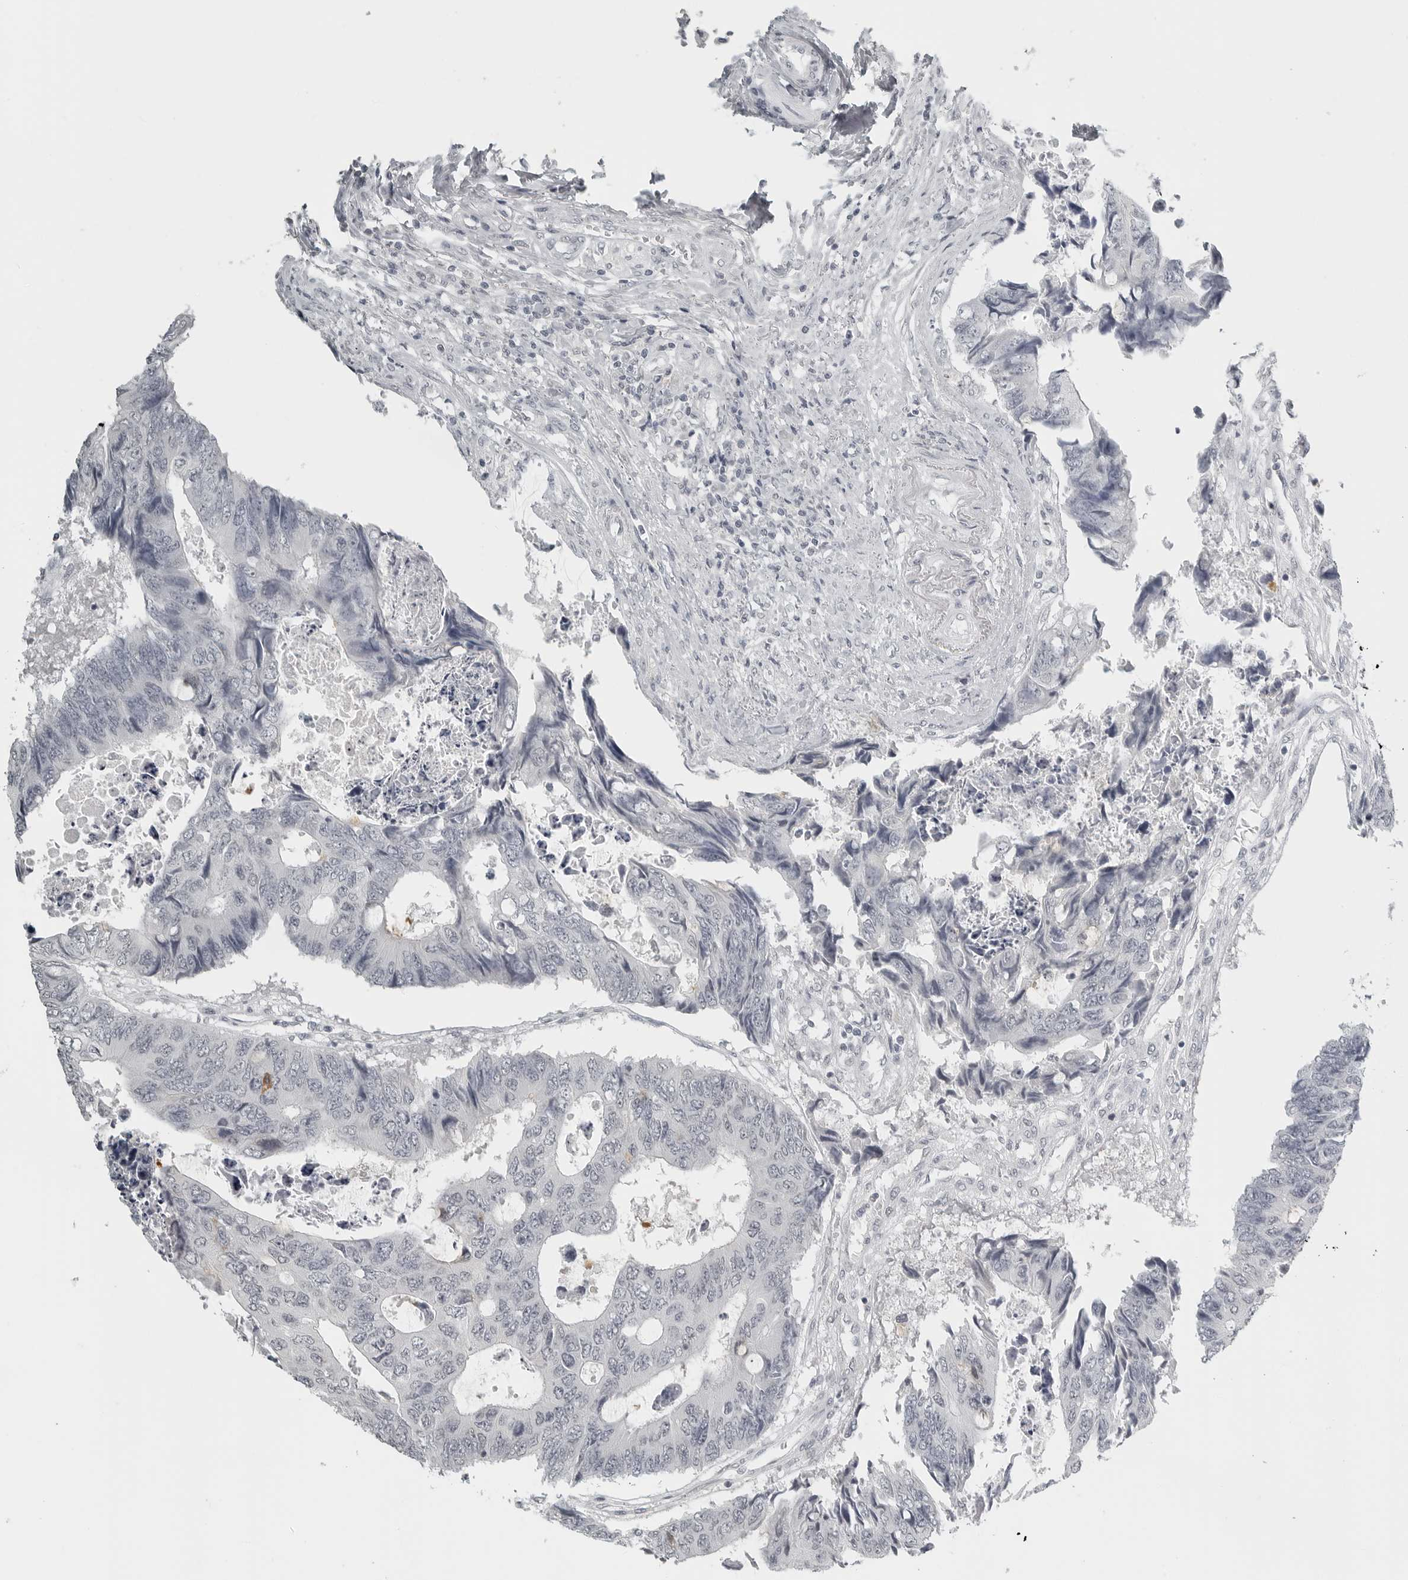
{"staining": {"intensity": "negative", "quantity": "none", "location": "none"}, "tissue": "colorectal cancer", "cell_type": "Tumor cells", "image_type": "cancer", "snomed": [{"axis": "morphology", "description": "Adenocarcinoma, NOS"}, {"axis": "topography", "description": "Rectum"}], "caption": "Tumor cells are negative for brown protein staining in colorectal cancer (adenocarcinoma).", "gene": "BPIFA1", "patient": {"sex": "male", "age": 84}}